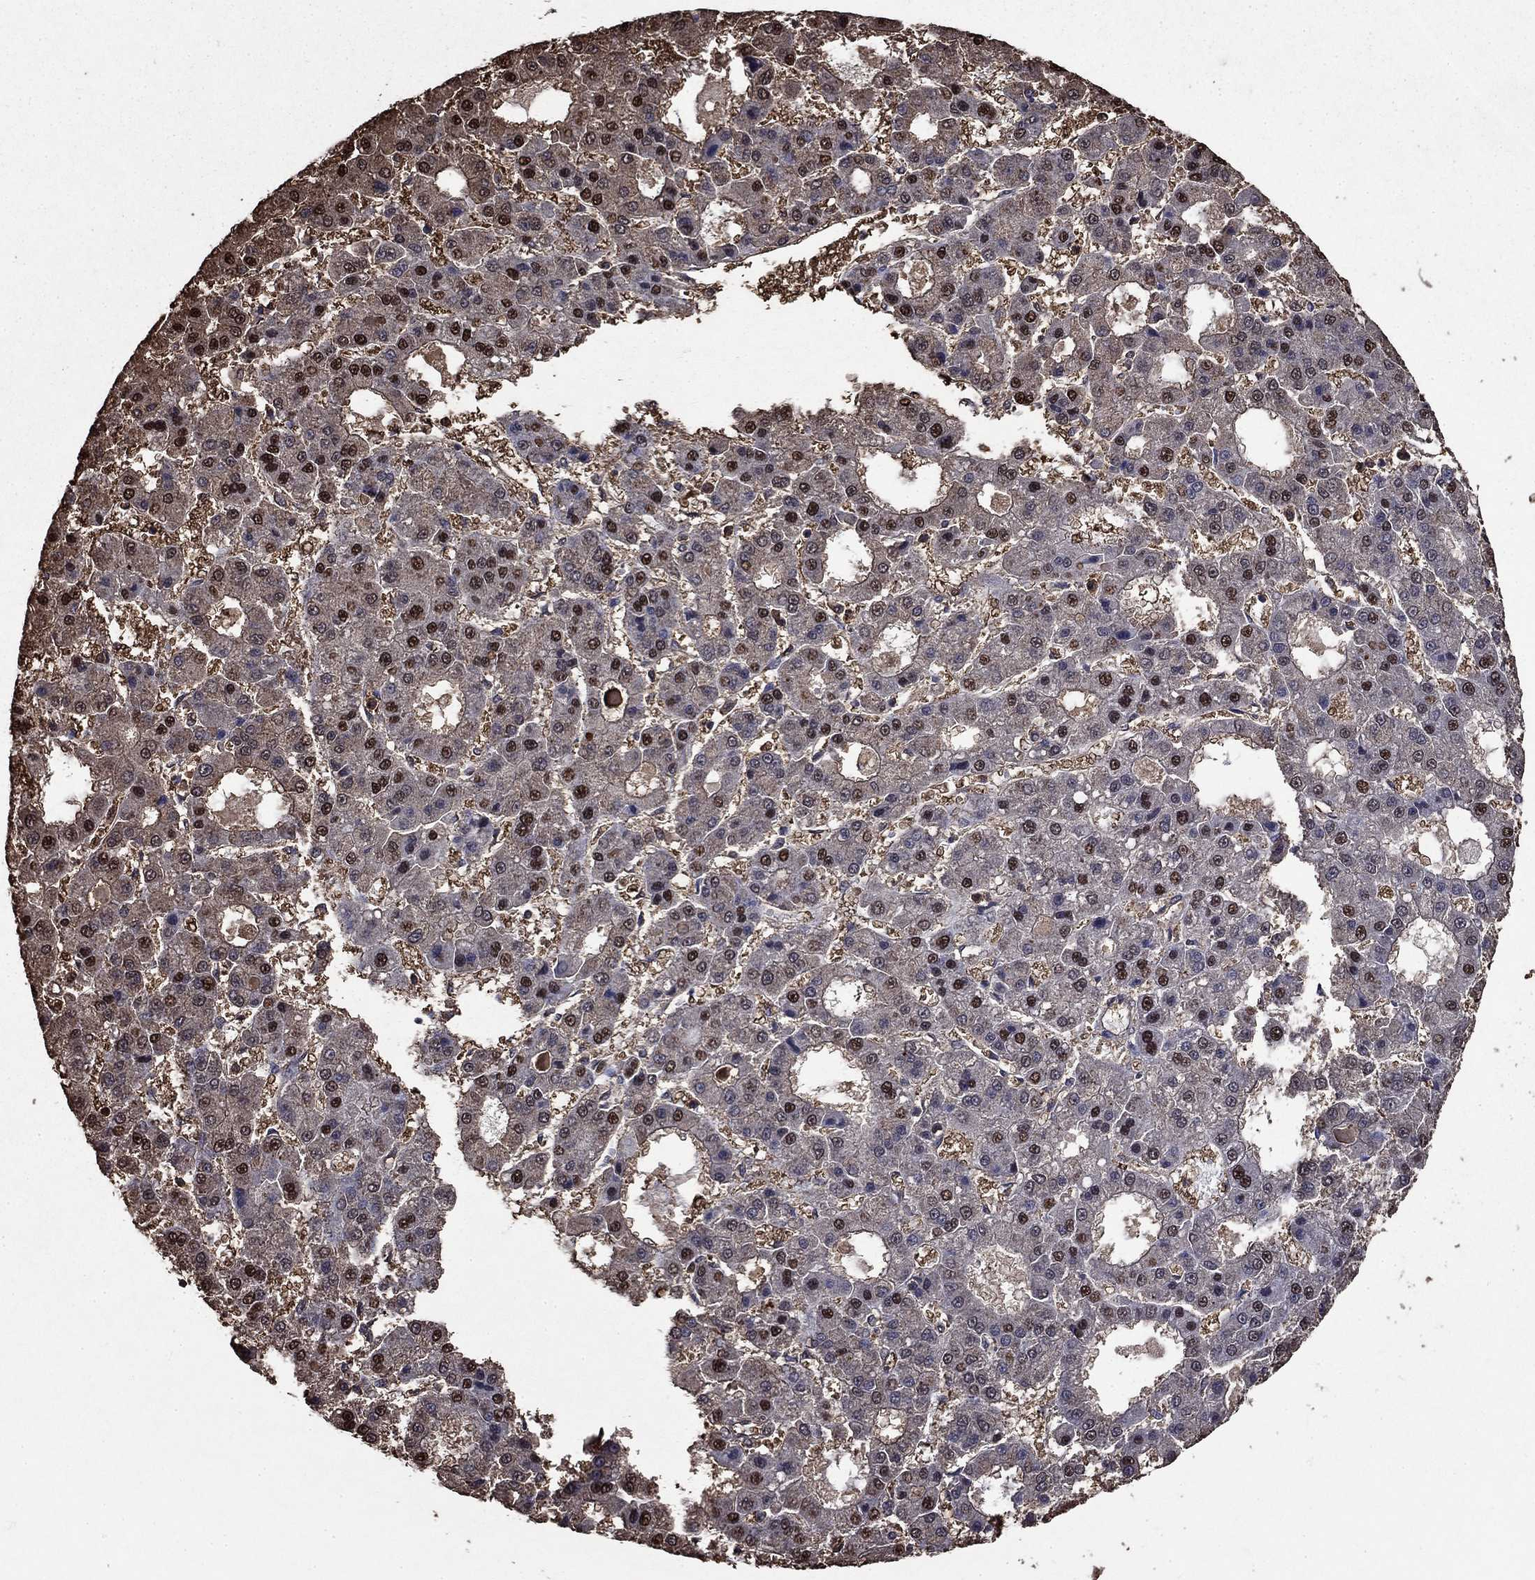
{"staining": {"intensity": "moderate", "quantity": "25%-75%", "location": "nuclear"}, "tissue": "liver cancer", "cell_type": "Tumor cells", "image_type": "cancer", "snomed": [{"axis": "morphology", "description": "Carcinoma, Hepatocellular, NOS"}, {"axis": "topography", "description": "Liver"}], "caption": "Liver cancer (hepatocellular carcinoma) stained with immunohistochemistry (IHC) shows moderate nuclear staining in about 25%-75% of tumor cells. (IHC, brightfield microscopy, high magnification).", "gene": "GAPDH", "patient": {"sex": "male", "age": 70}}